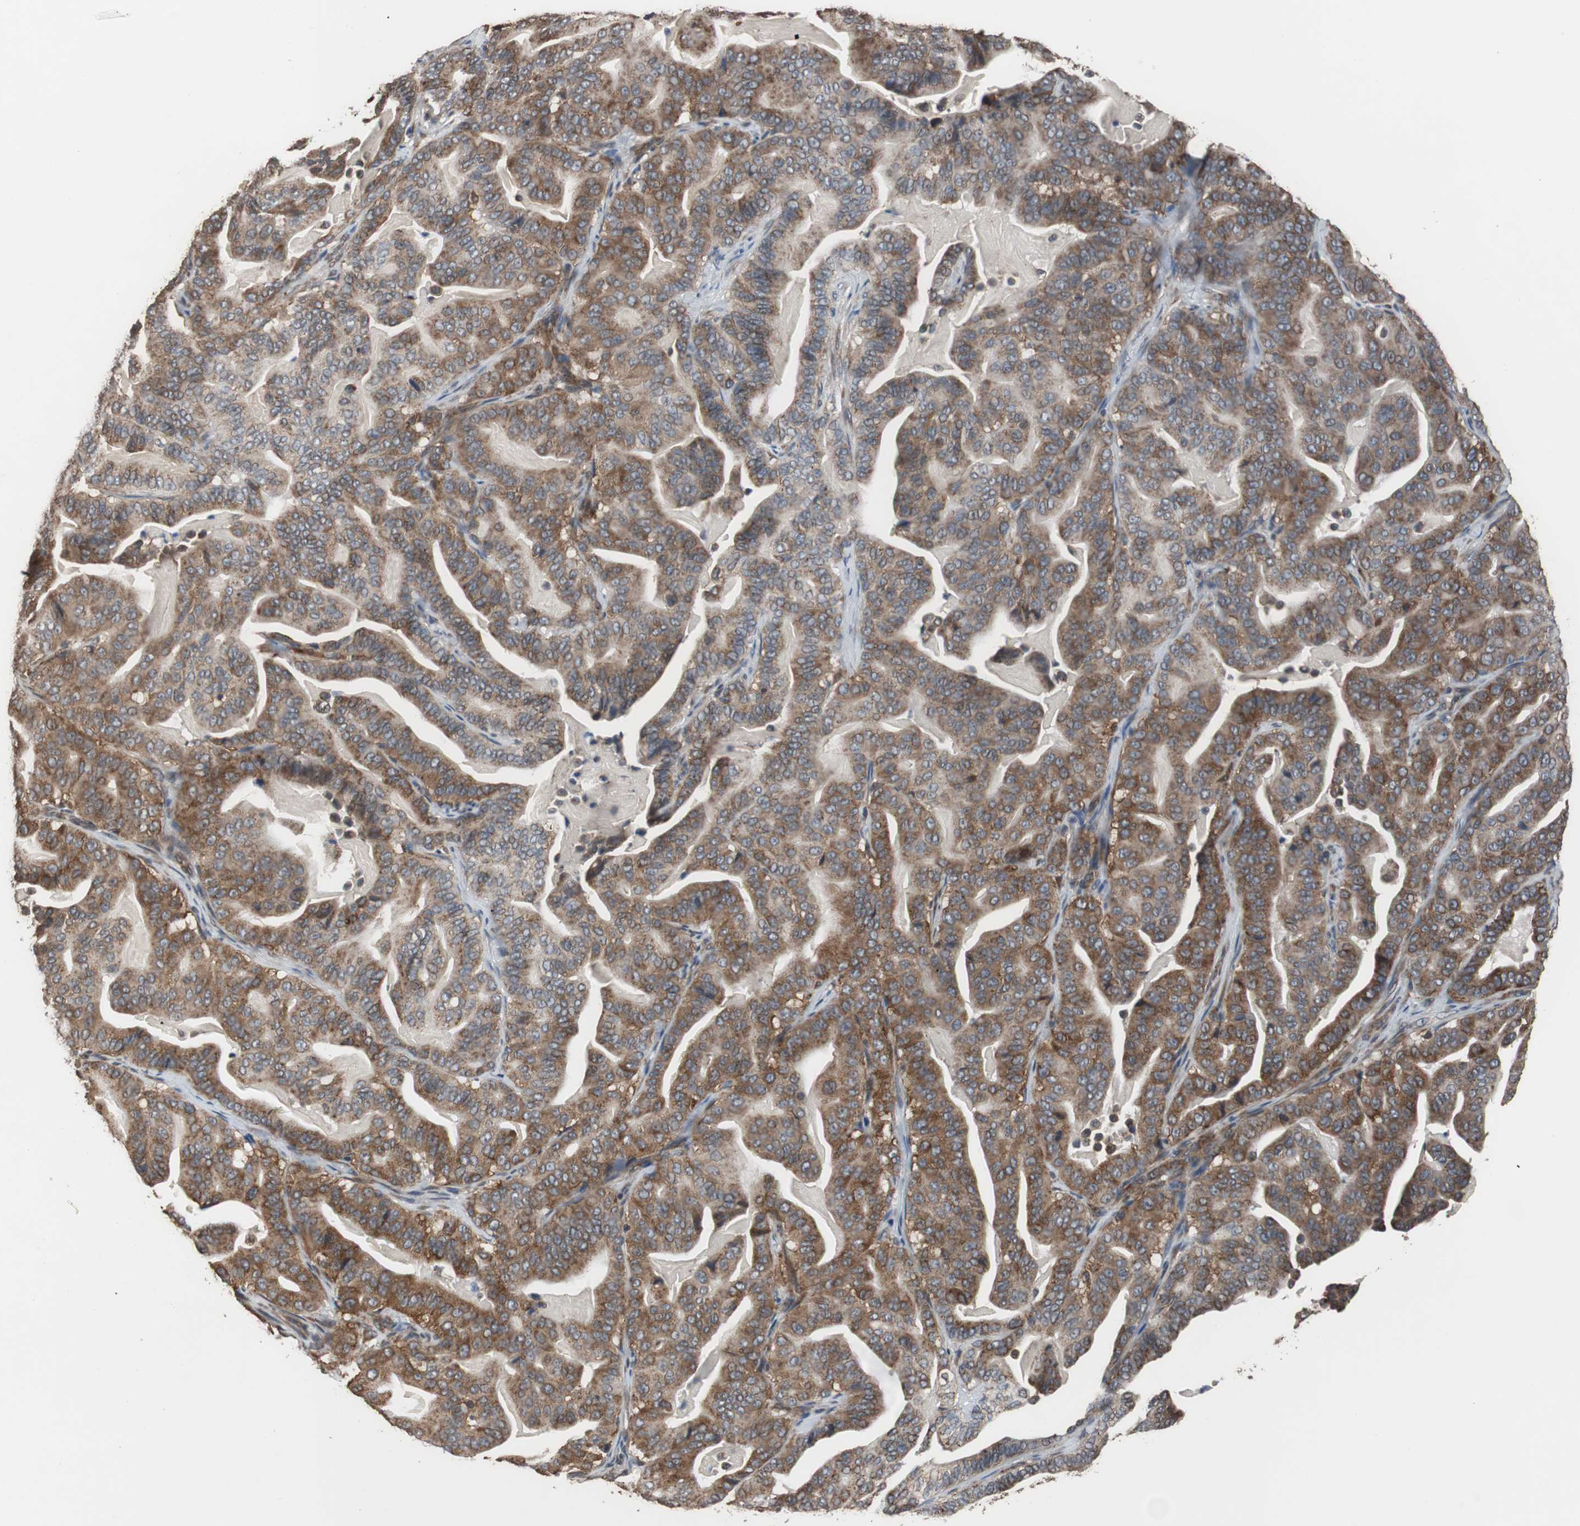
{"staining": {"intensity": "strong", "quantity": ">75%", "location": "cytoplasmic/membranous"}, "tissue": "pancreatic cancer", "cell_type": "Tumor cells", "image_type": "cancer", "snomed": [{"axis": "morphology", "description": "Adenocarcinoma, NOS"}, {"axis": "topography", "description": "Pancreas"}], "caption": "This histopathology image displays immunohistochemistry (IHC) staining of pancreatic adenocarcinoma, with high strong cytoplasmic/membranous positivity in approximately >75% of tumor cells.", "gene": "USP10", "patient": {"sex": "male", "age": 63}}